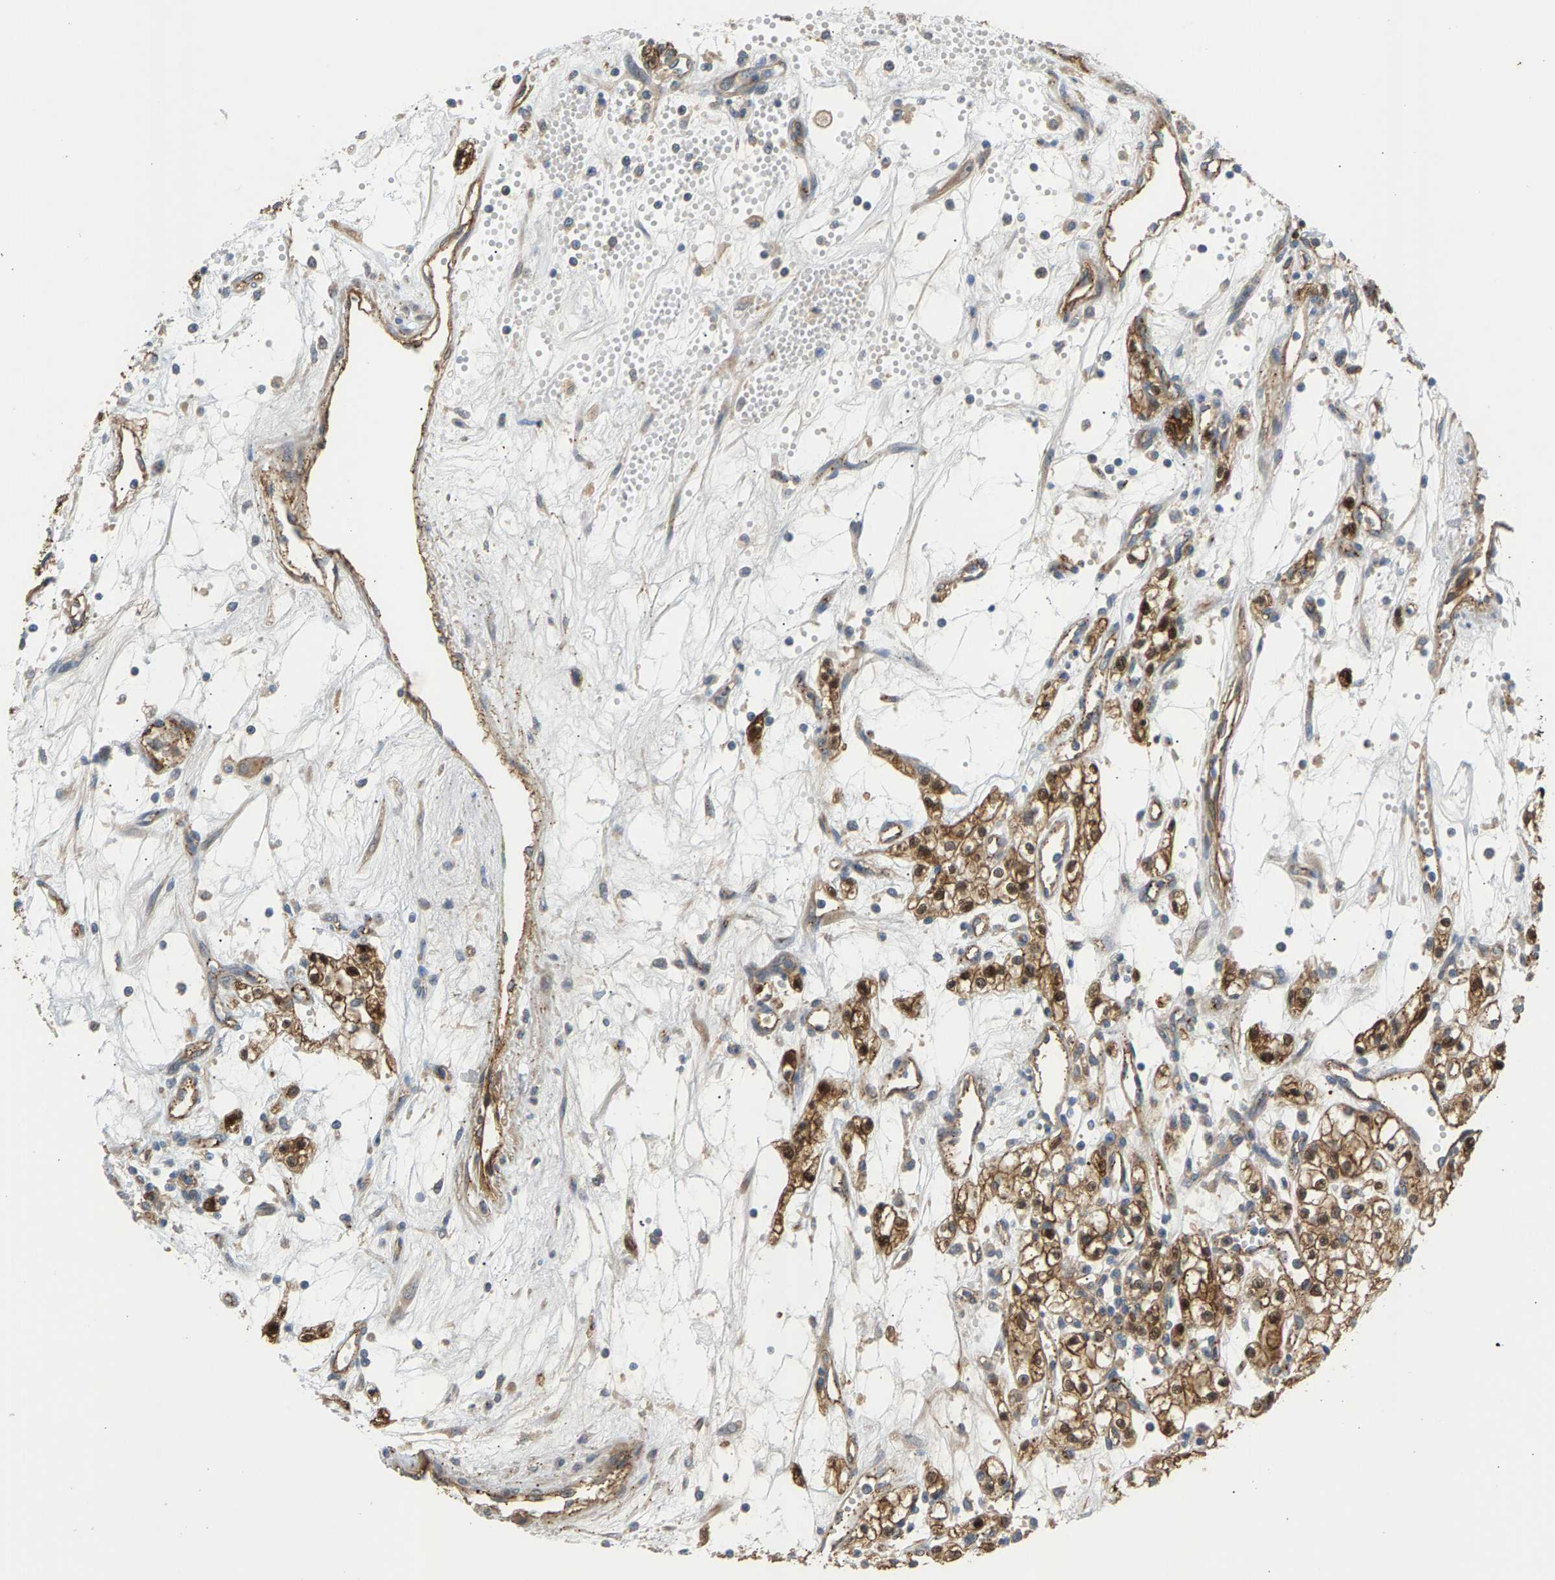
{"staining": {"intensity": "moderate", "quantity": ">75%", "location": "cytoplasmic/membranous,nuclear"}, "tissue": "renal cancer", "cell_type": "Tumor cells", "image_type": "cancer", "snomed": [{"axis": "morphology", "description": "Adenocarcinoma, NOS"}, {"axis": "topography", "description": "Kidney"}], "caption": "A medium amount of moderate cytoplasmic/membranous and nuclear expression is appreciated in about >75% of tumor cells in renal cancer tissue. The protein is stained brown, and the nuclei are stained in blue (DAB (3,3'-diaminobenzidine) IHC with brightfield microscopy, high magnification).", "gene": "KRTAP27-1", "patient": {"sex": "male", "age": 59}}